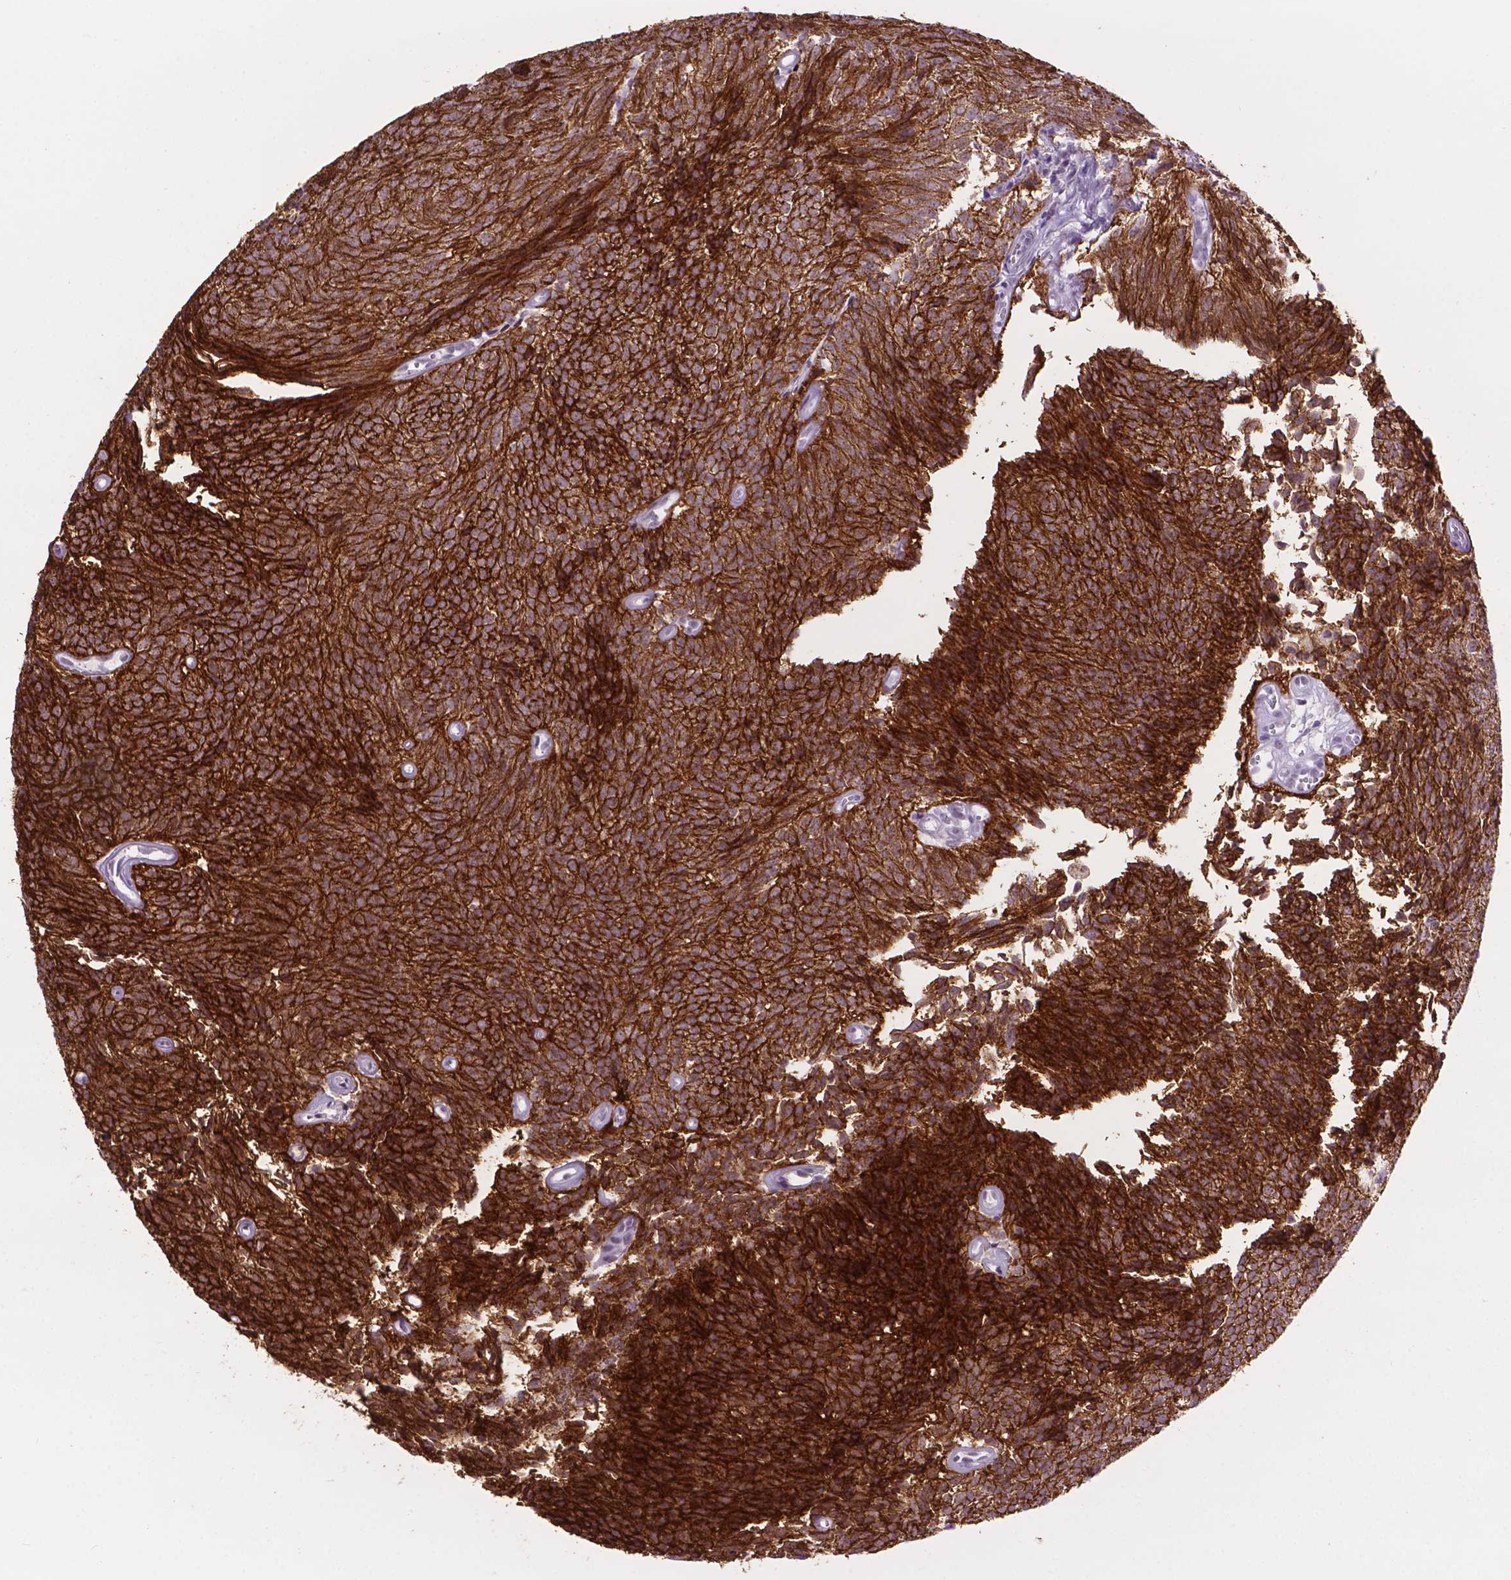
{"staining": {"intensity": "strong", "quantity": ">75%", "location": "cytoplasmic/membranous"}, "tissue": "urothelial cancer", "cell_type": "Tumor cells", "image_type": "cancer", "snomed": [{"axis": "morphology", "description": "Urothelial carcinoma, Low grade"}, {"axis": "topography", "description": "Urinary bladder"}], "caption": "Immunohistochemistry (IHC) photomicrograph of human low-grade urothelial carcinoma stained for a protein (brown), which demonstrates high levels of strong cytoplasmic/membranous staining in about >75% of tumor cells.", "gene": "TACSTD2", "patient": {"sex": "male", "age": 77}}